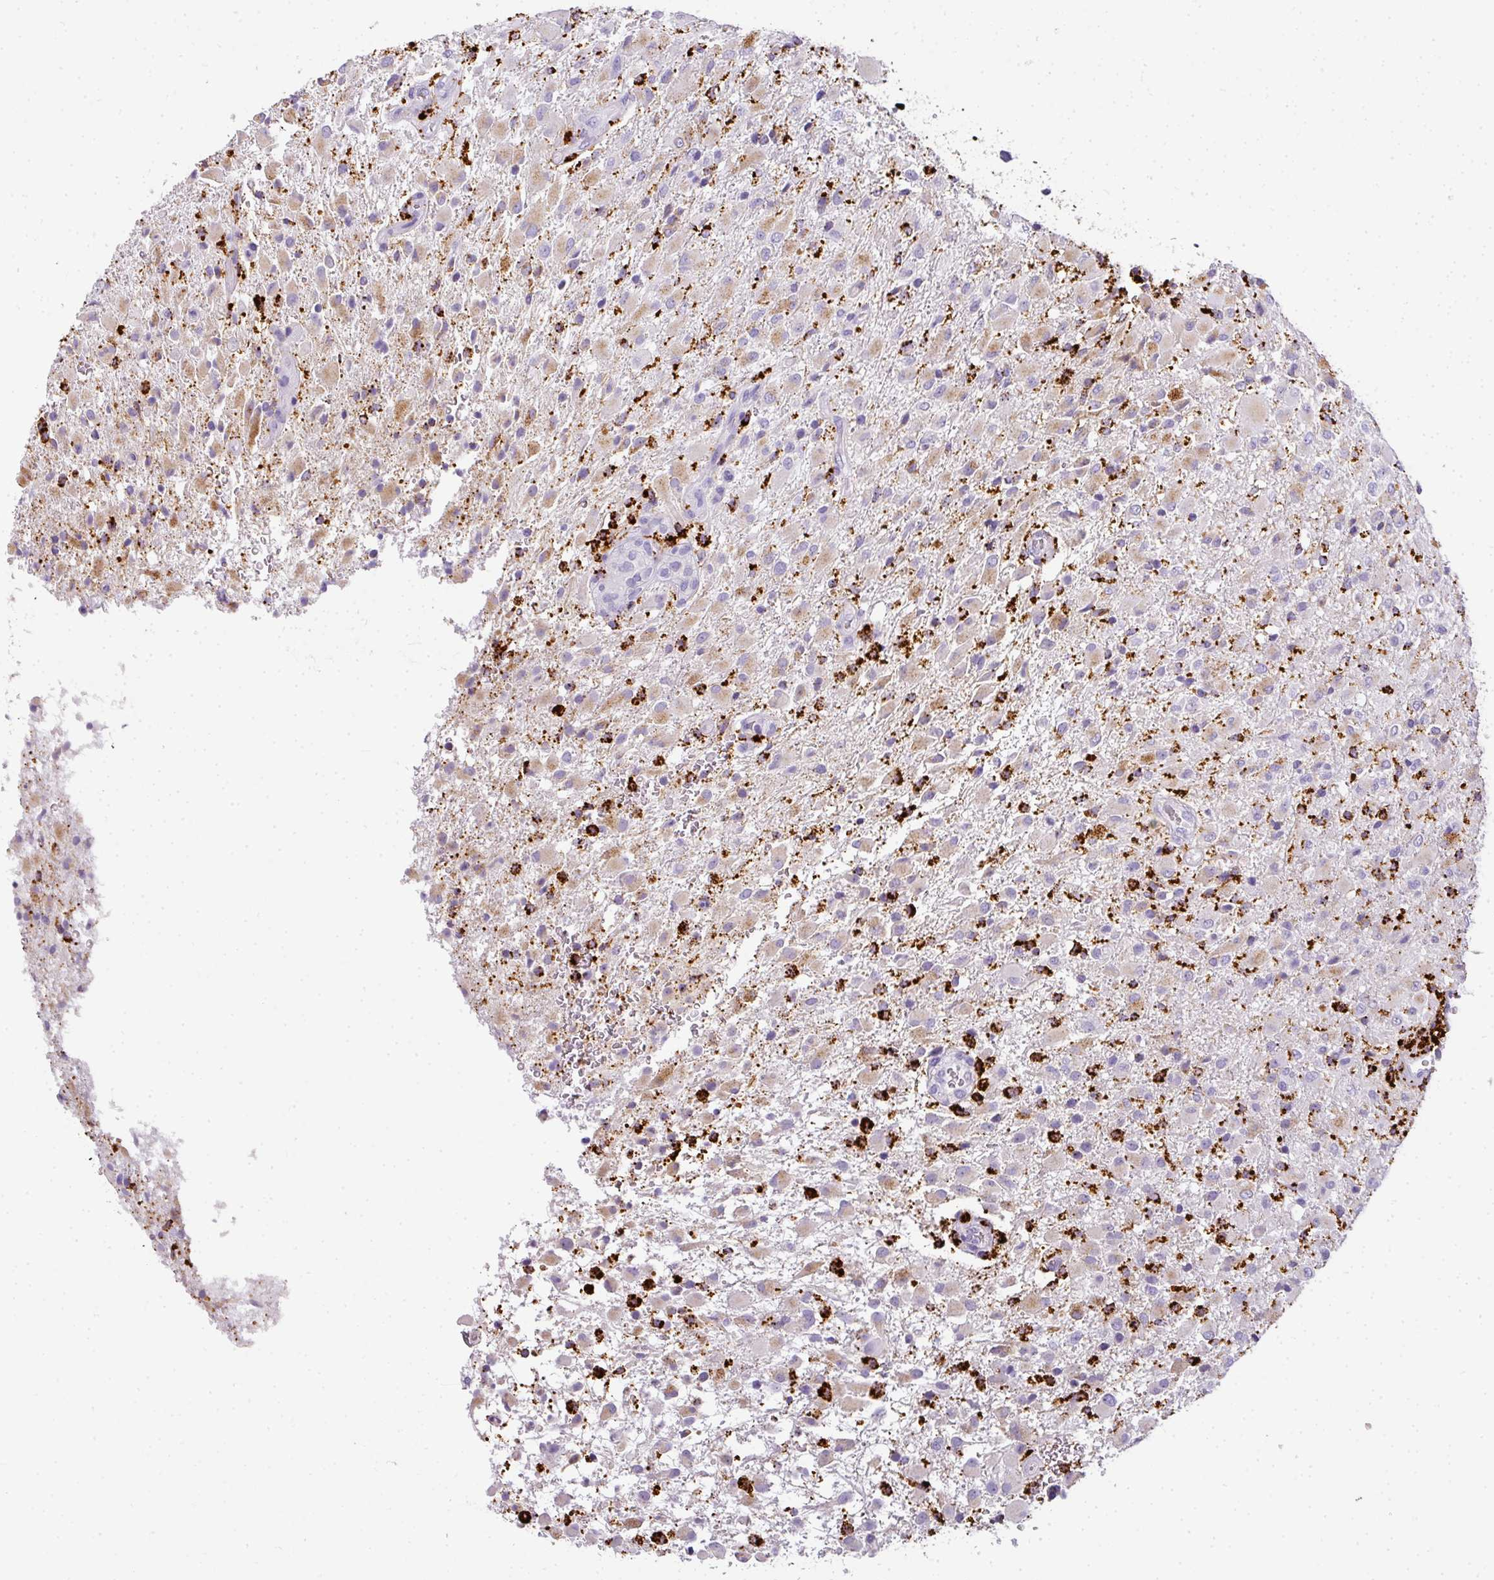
{"staining": {"intensity": "weak", "quantity": "25%-75%", "location": "cytoplasmic/membranous"}, "tissue": "glioma", "cell_type": "Tumor cells", "image_type": "cancer", "snomed": [{"axis": "morphology", "description": "Glioma, malignant, Low grade"}, {"axis": "topography", "description": "Brain"}], "caption": "Immunohistochemical staining of human glioma exhibits weak cytoplasmic/membranous protein staining in approximately 25%-75% of tumor cells.", "gene": "MMACHC", "patient": {"sex": "male", "age": 65}}